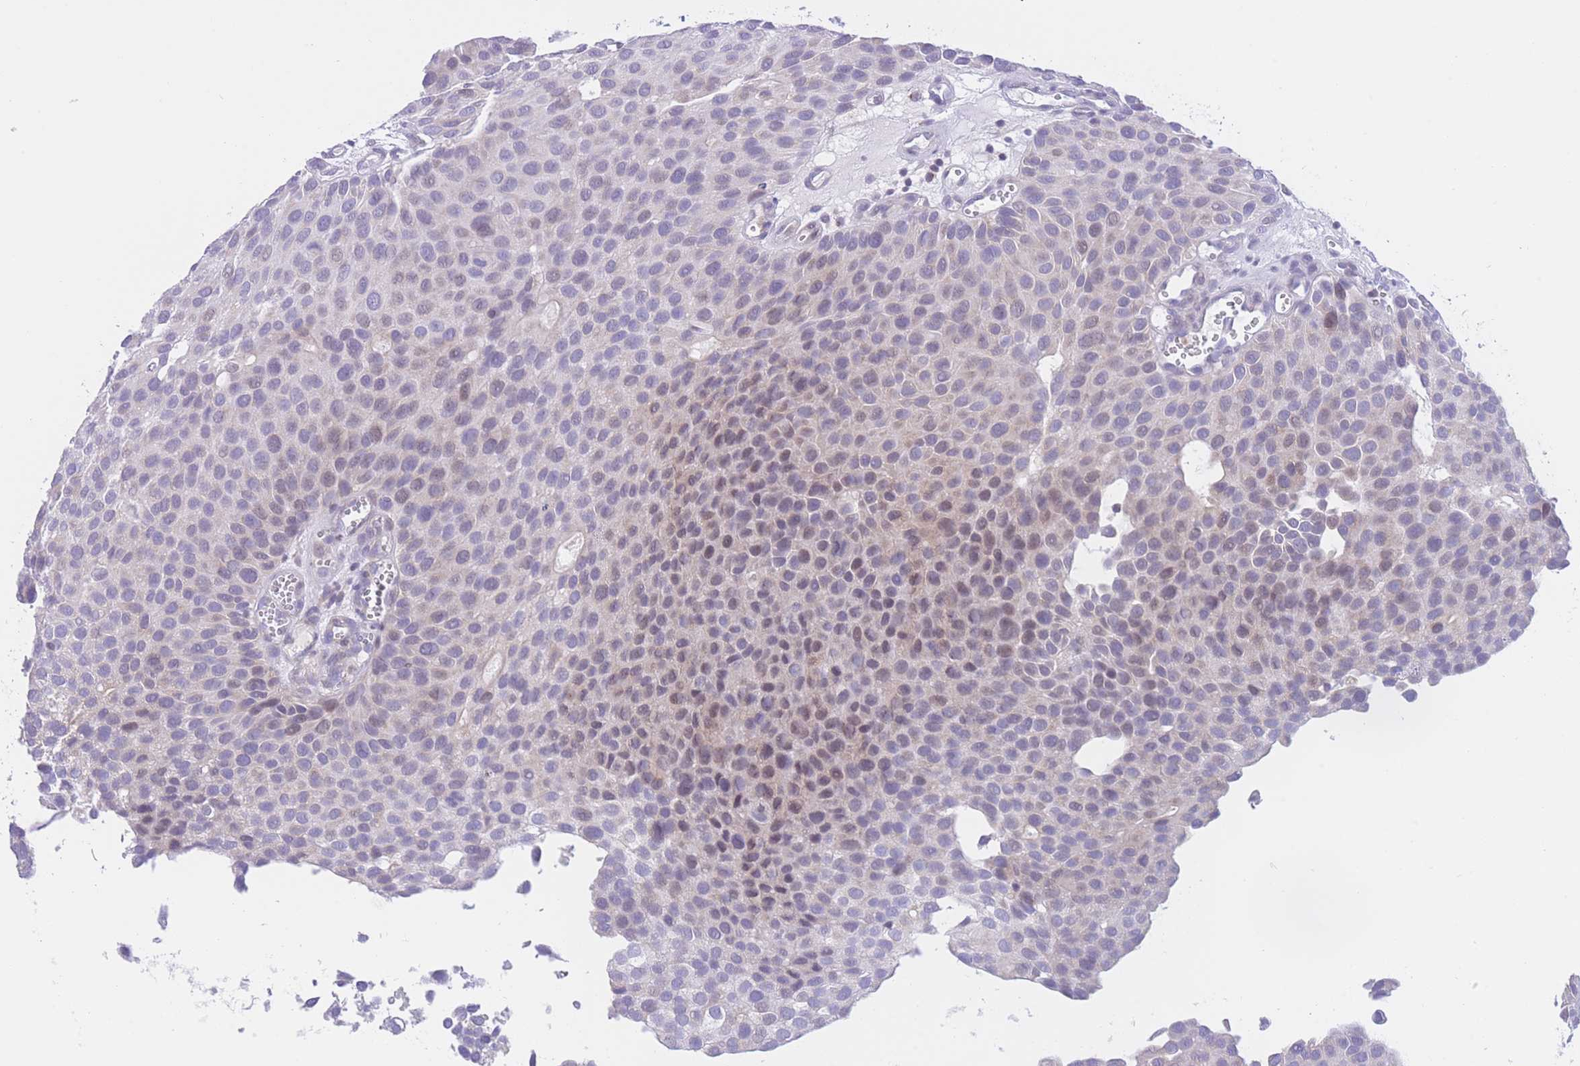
{"staining": {"intensity": "weak", "quantity": "<25%", "location": "cytoplasmic/membranous"}, "tissue": "urothelial cancer", "cell_type": "Tumor cells", "image_type": "cancer", "snomed": [{"axis": "morphology", "description": "Urothelial carcinoma, Low grade"}, {"axis": "topography", "description": "Urinary bladder"}], "caption": "Immunohistochemical staining of urothelial cancer exhibits no significant staining in tumor cells.", "gene": "RPL39L", "patient": {"sex": "male", "age": 88}}